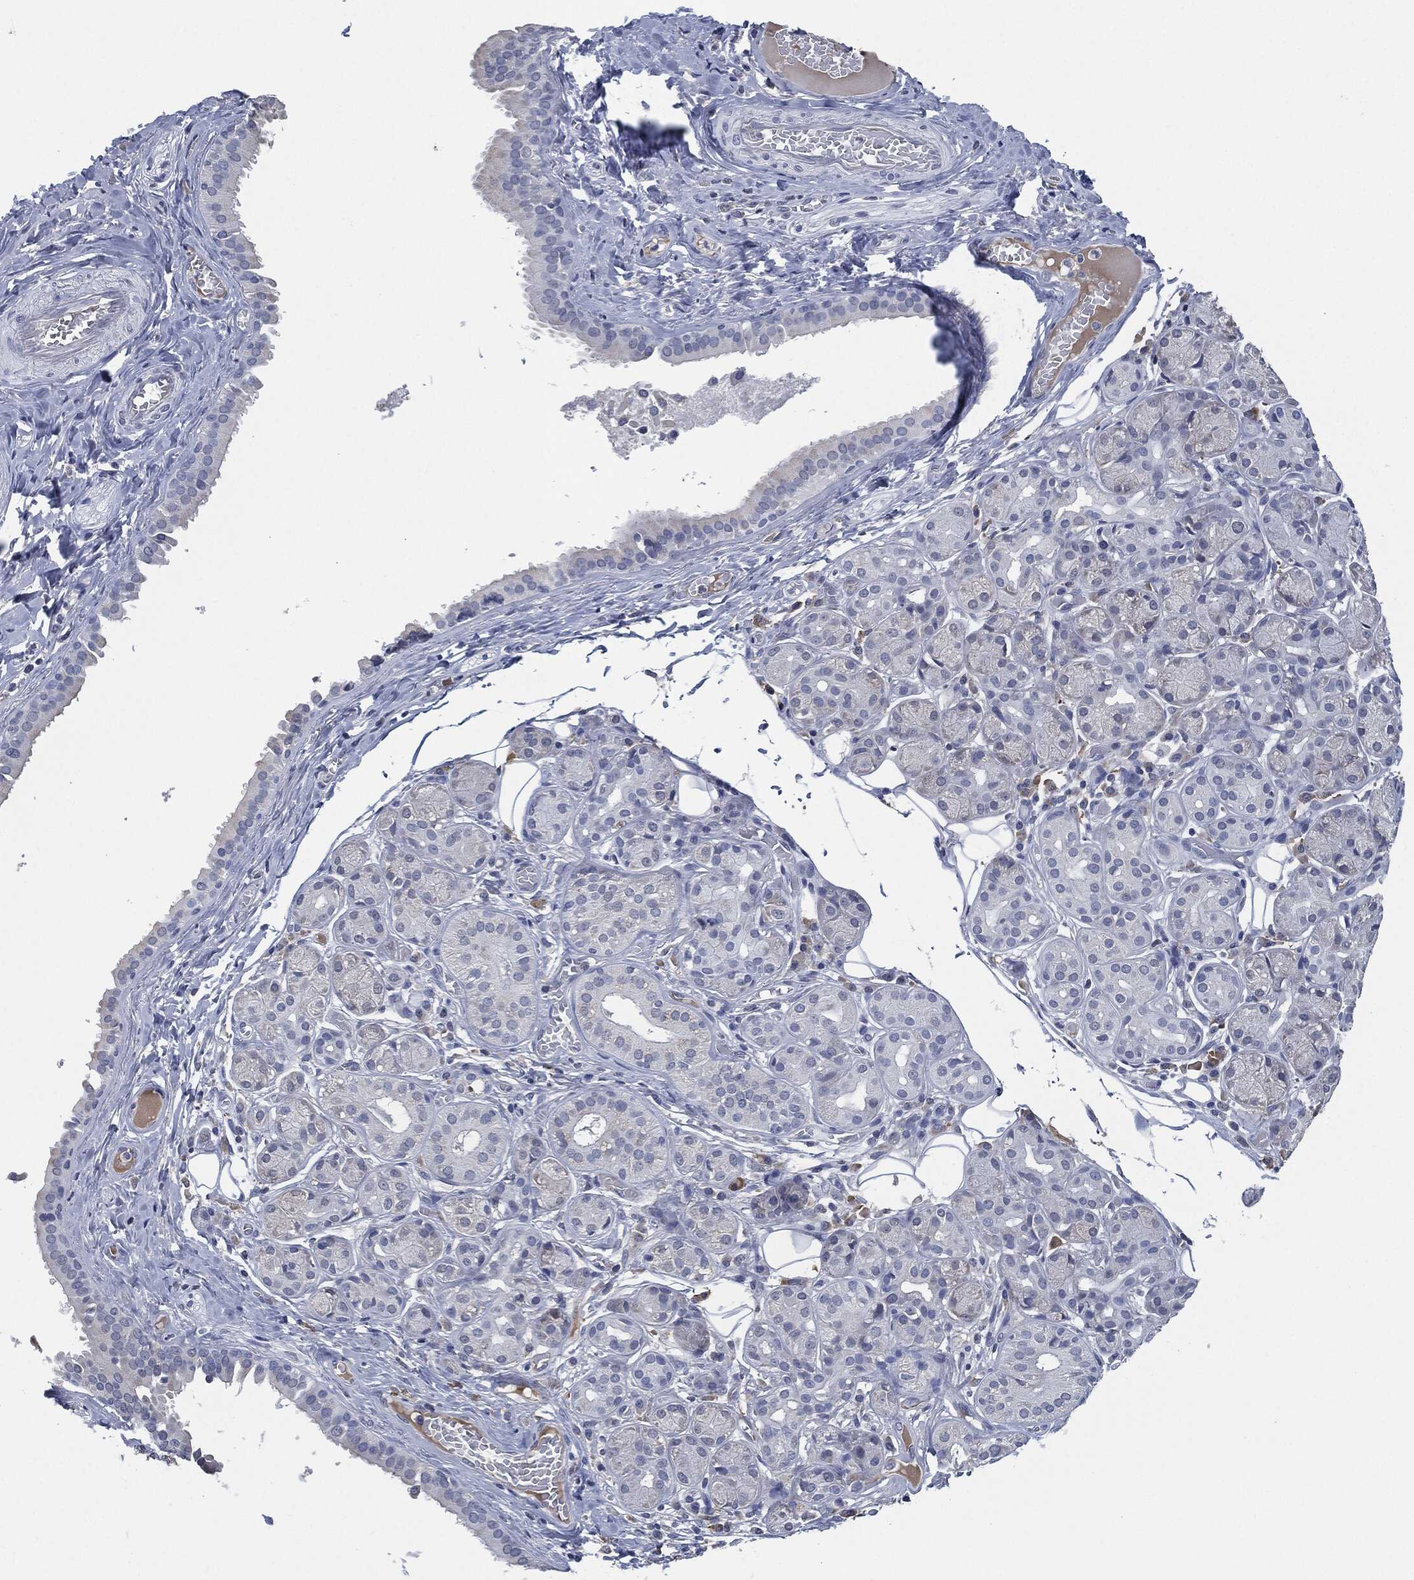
{"staining": {"intensity": "negative", "quantity": "none", "location": "none"}, "tissue": "salivary gland", "cell_type": "Glandular cells", "image_type": "normal", "snomed": [{"axis": "morphology", "description": "Normal tissue, NOS"}, {"axis": "topography", "description": "Salivary gland"}], "caption": "IHC histopathology image of normal salivary gland stained for a protein (brown), which demonstrates no staining in glandular cells.", "gene": "IL2RG", "patient": {"sex": "male", "age": 71}}